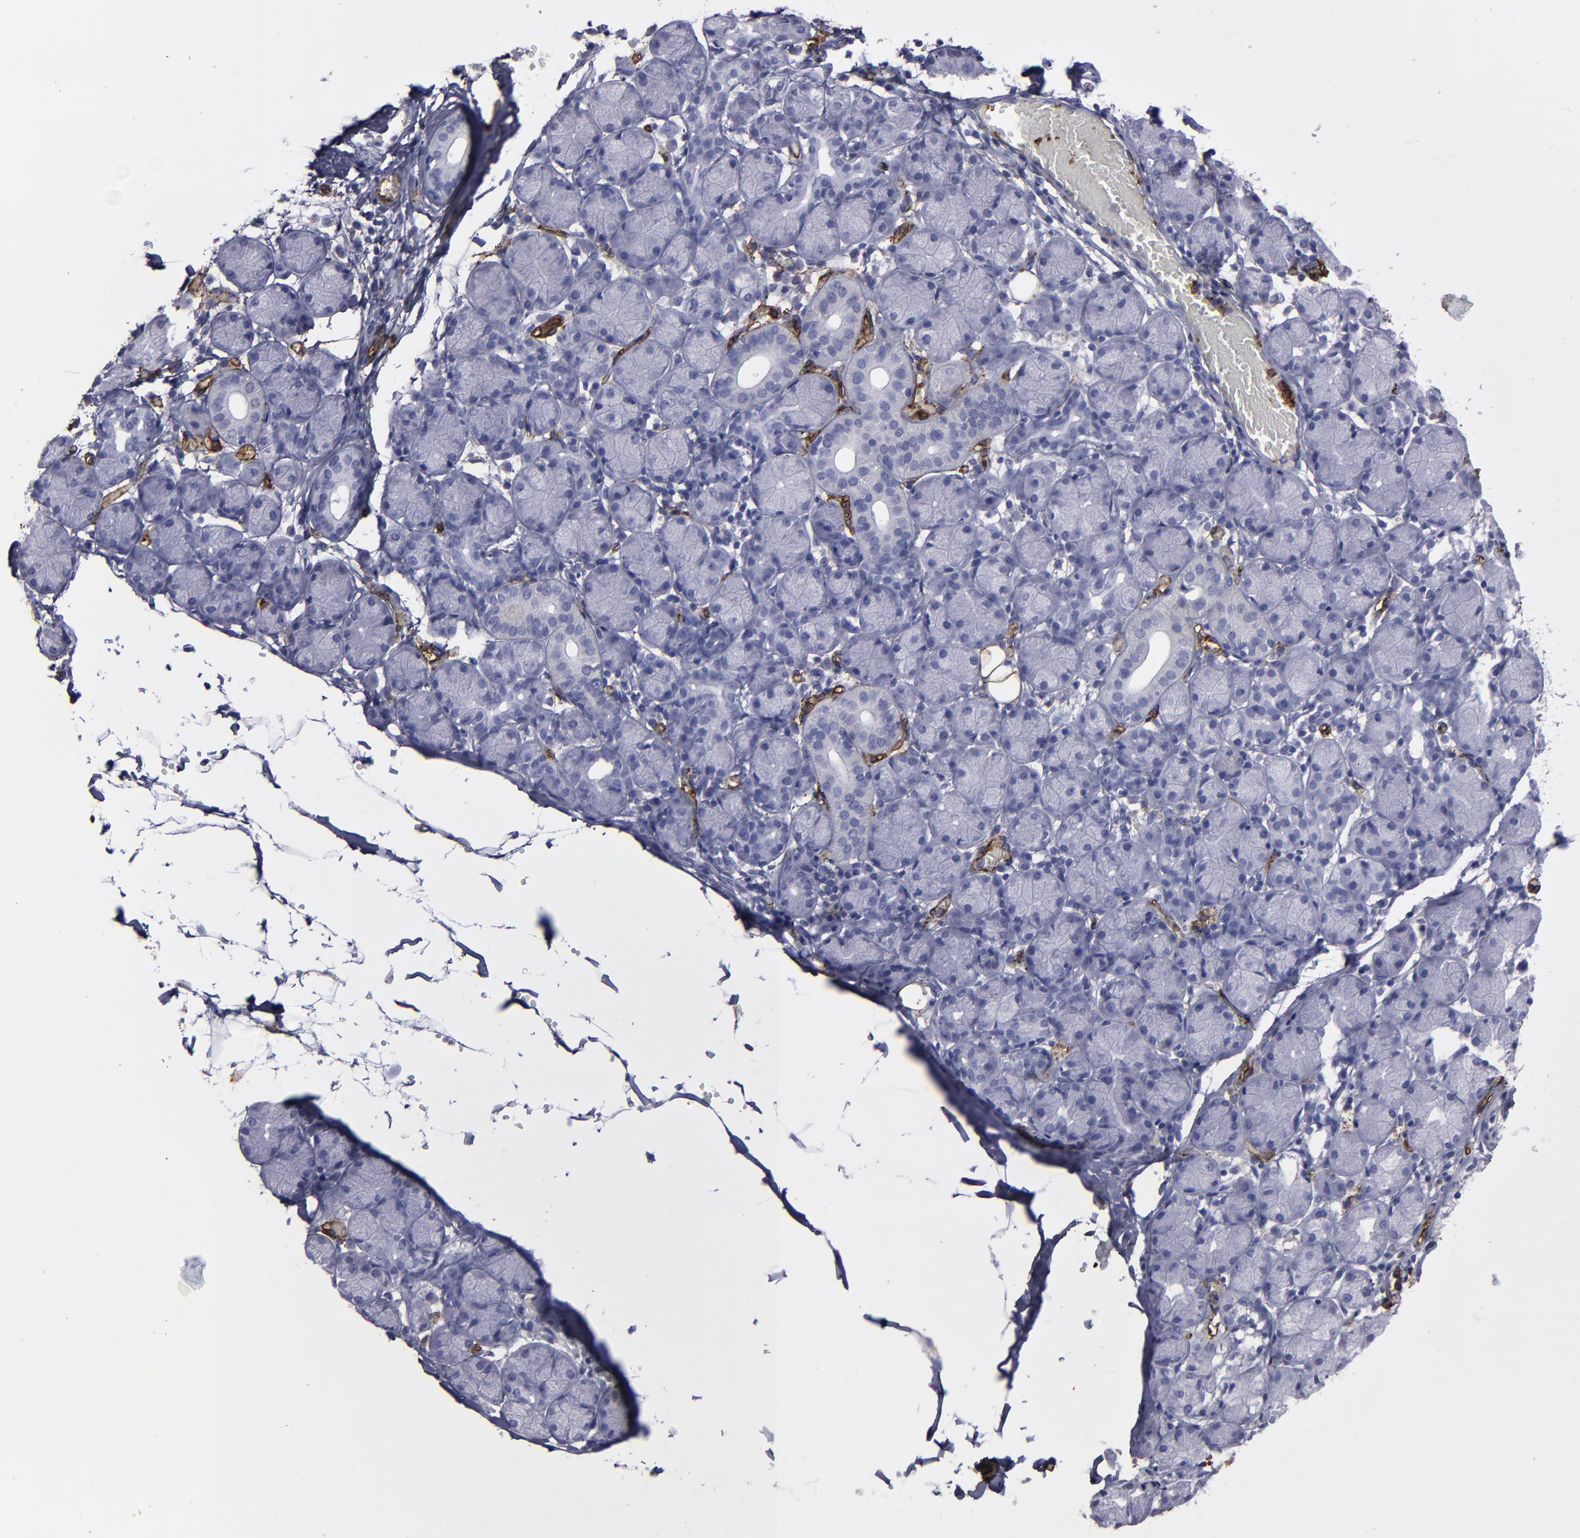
{"staining": {"intensity": "negative", "quantity": "none", "location": "none"}, "tissue": "salivary gland", "cell_type": "Glandular cells", "image_type": "normal", "snomed": [{"axis": "morphology", "description": "Normal tissue, NOS"}, {"axis": "topography", "description": "Salivary gland"}], "caption": "A photomicrograph of human salivary gland is negative for staining in glandular cells. Nuclei are stained in blue.", "gene": "CD36", "patient": {"sex": "female", "age": 24}}